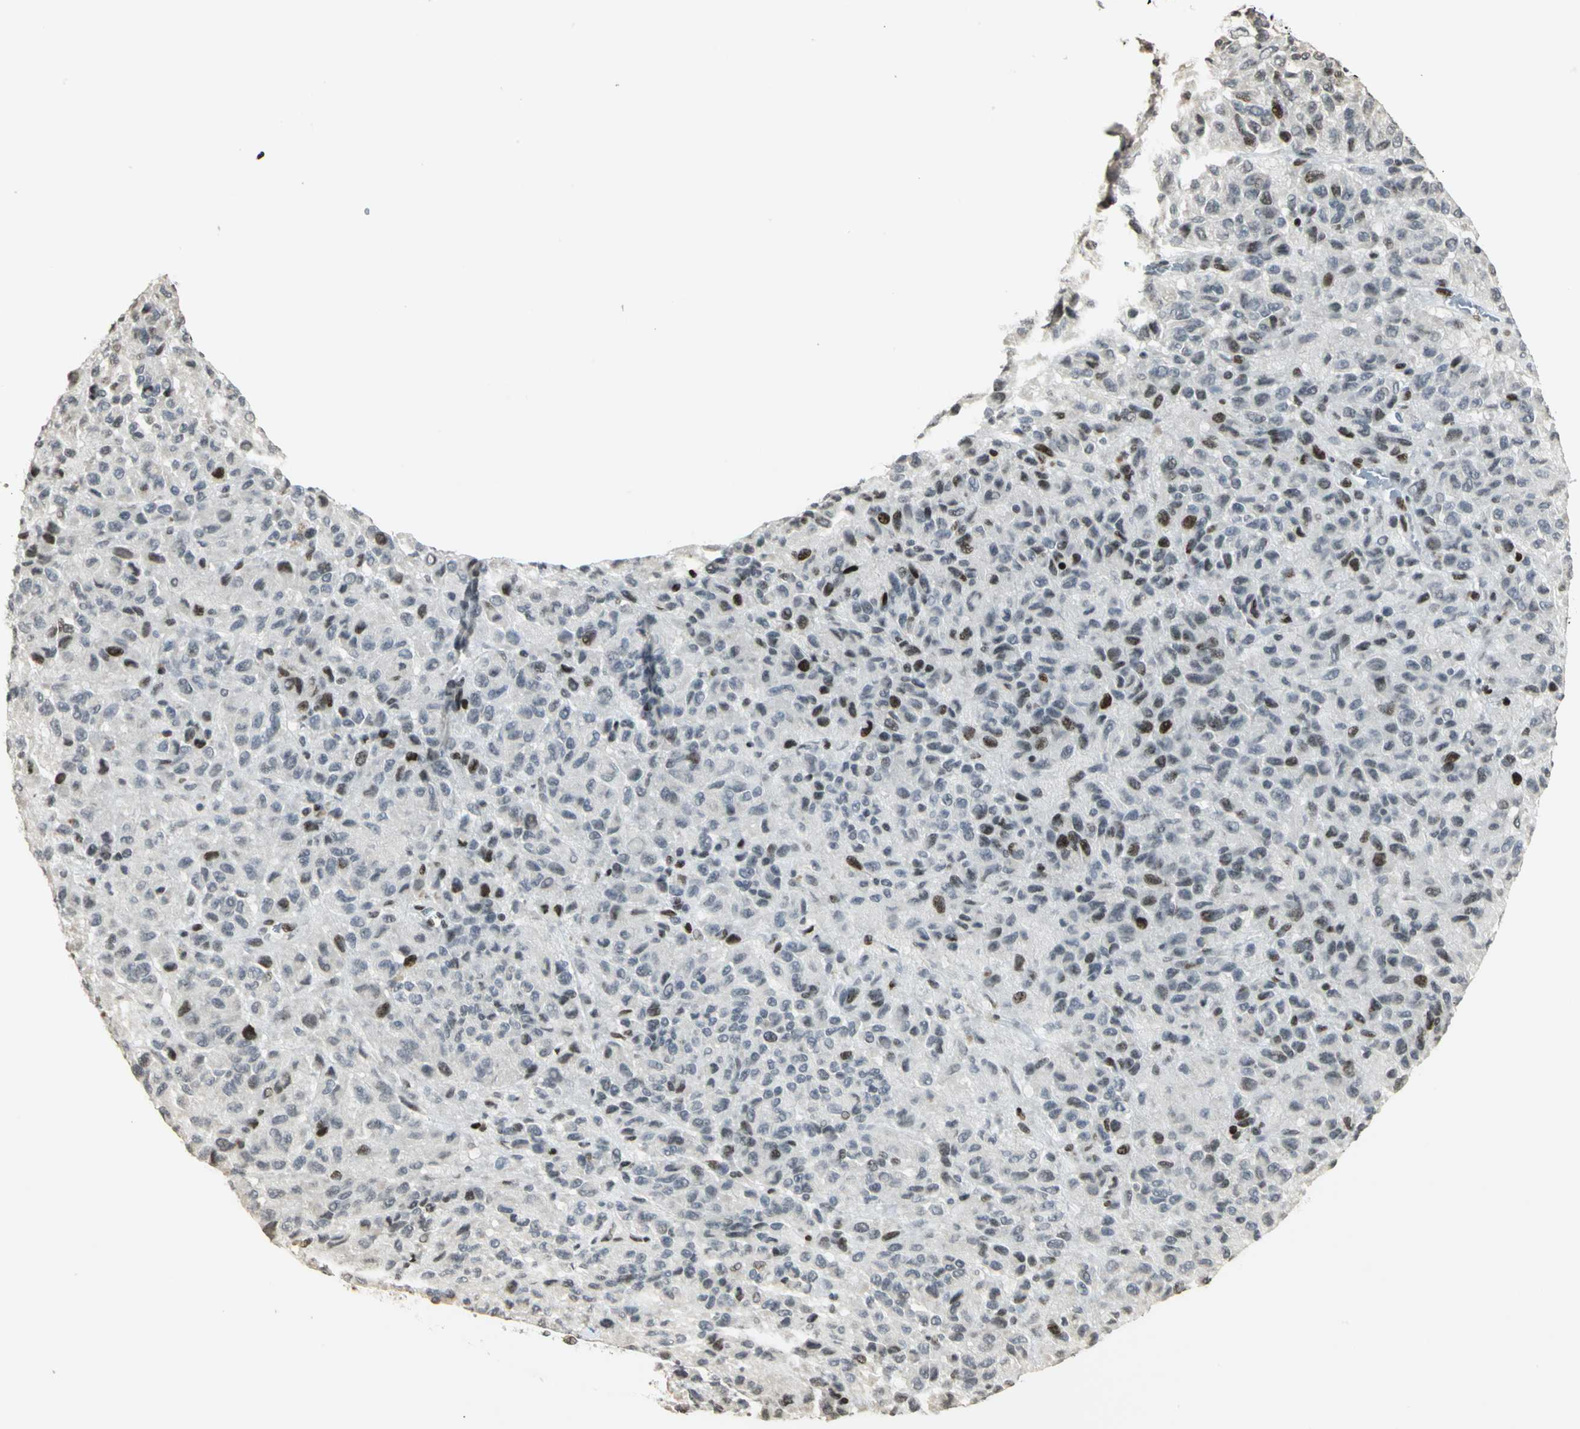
{"staining": {"intensity": "strong", "quantity": "<25%", "location": "nuclear"}, "tissue": "melanoma", "cell_type": "Tumor cells", "image_type": "cancer", "snomed": [{"axis": "morphology", "description": "Malignant melanoma, Metastatic site"}, {"axis": "topography", "description": "Lung"}], "caption": "IHC image of malignant melanoma (metastatic site) stained for a protein (brown), which reveals medium levels of strong nuclear expression in about <25% of tumor cells.", "gene": "KDM1A", "patient": {"sex": "male", "age": 64}}